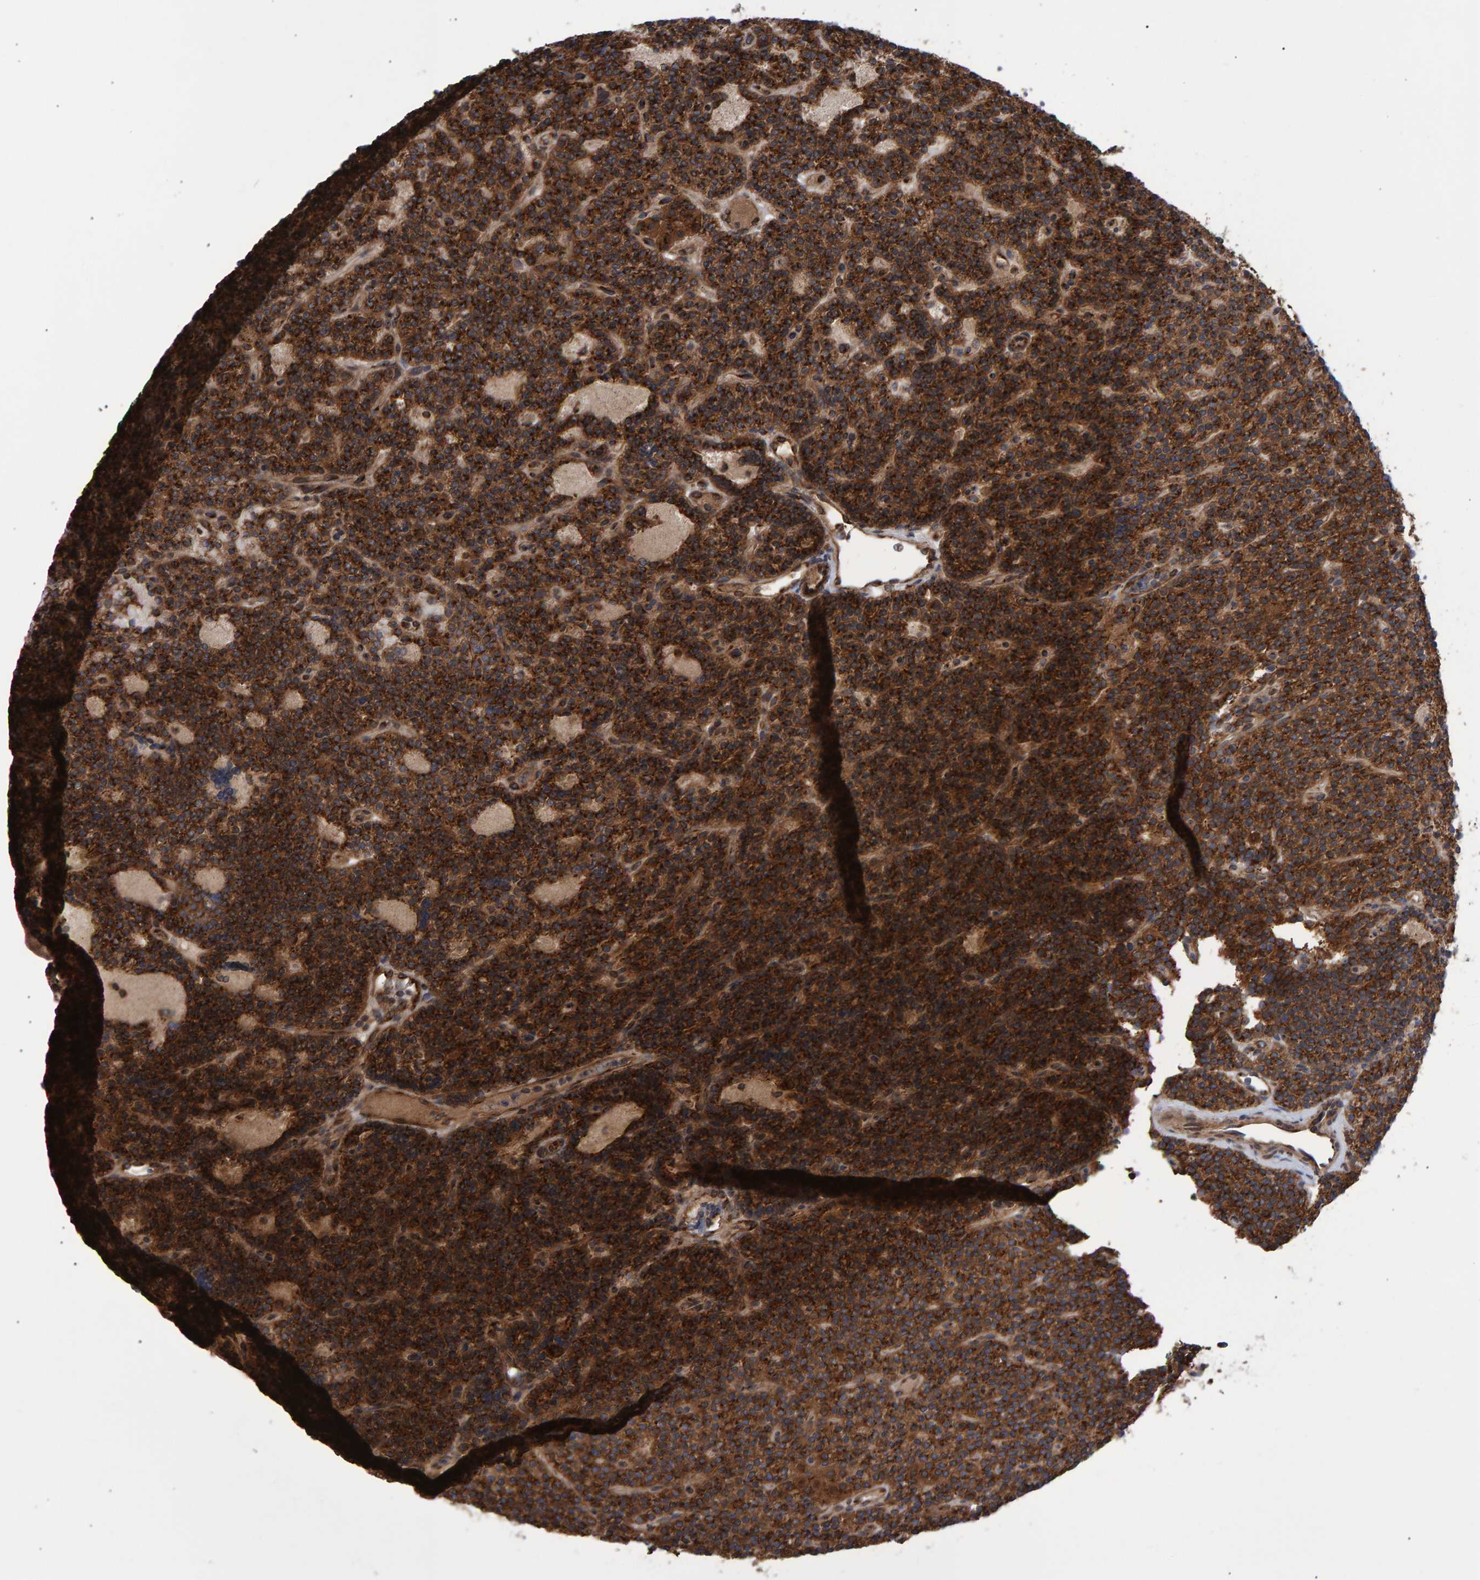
{"staining": {"intensity": "strong", "quantity": ">75%", "location": "cytoplasmic/membranous"}, "tissue": "parathyroid gland", "cell_type": "Glandular cells", "image_type": "normal", "snomed": [{"axis": "morphology", "description": "Normal tissue, NOS"}, {"axis": "topography", "description": "Parathyroid gland"}], "caption": "The histopathology image reveals a brown stain indicating the presence of a protein in the cytoplasmic/membranous of glandular cells in parathyroid gland.", "gene": "FAM117A", "patient": {"sex": "male", "age": 75}}